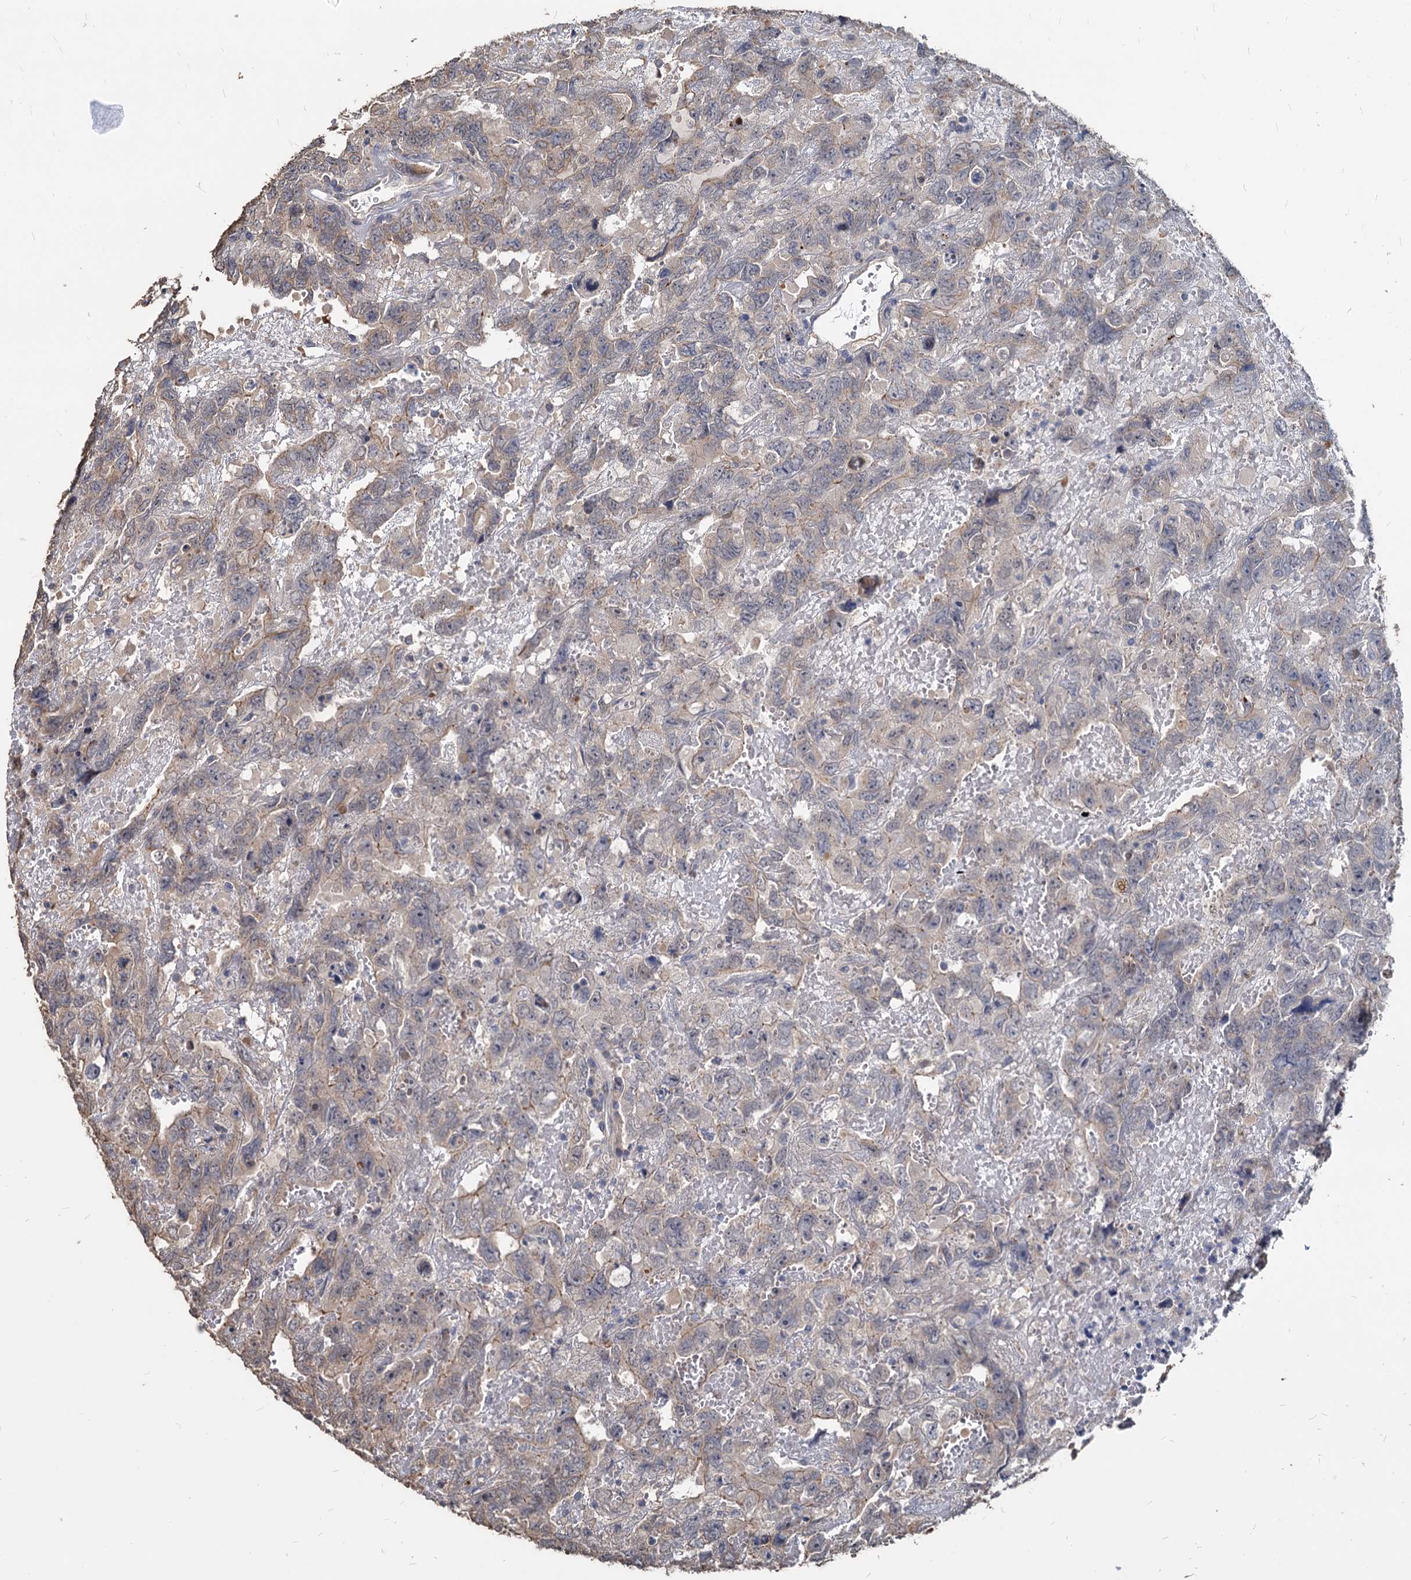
{"staining": {"intensity": "negative", "quantity": "none", "location": "none"}, "tissue": "testis cancer", "cell_type": "Tumor cells", "image_type": "cancer", "snomed": [{"axis": "morphology", "description": "Carcinoma, Embryonal, NOS"}, {"axis": "topography", "description": "Testis"}], "caption": "Testis cancer was stained to show a protein in brown. There is no significant staining in tumor cells. (Brightfield microscopy of DAB (3,3'-diaminobenzidine) IHC at high magnification).", "gene": "DEPDC4", "patient": {"sex": "male", "age": 45}}